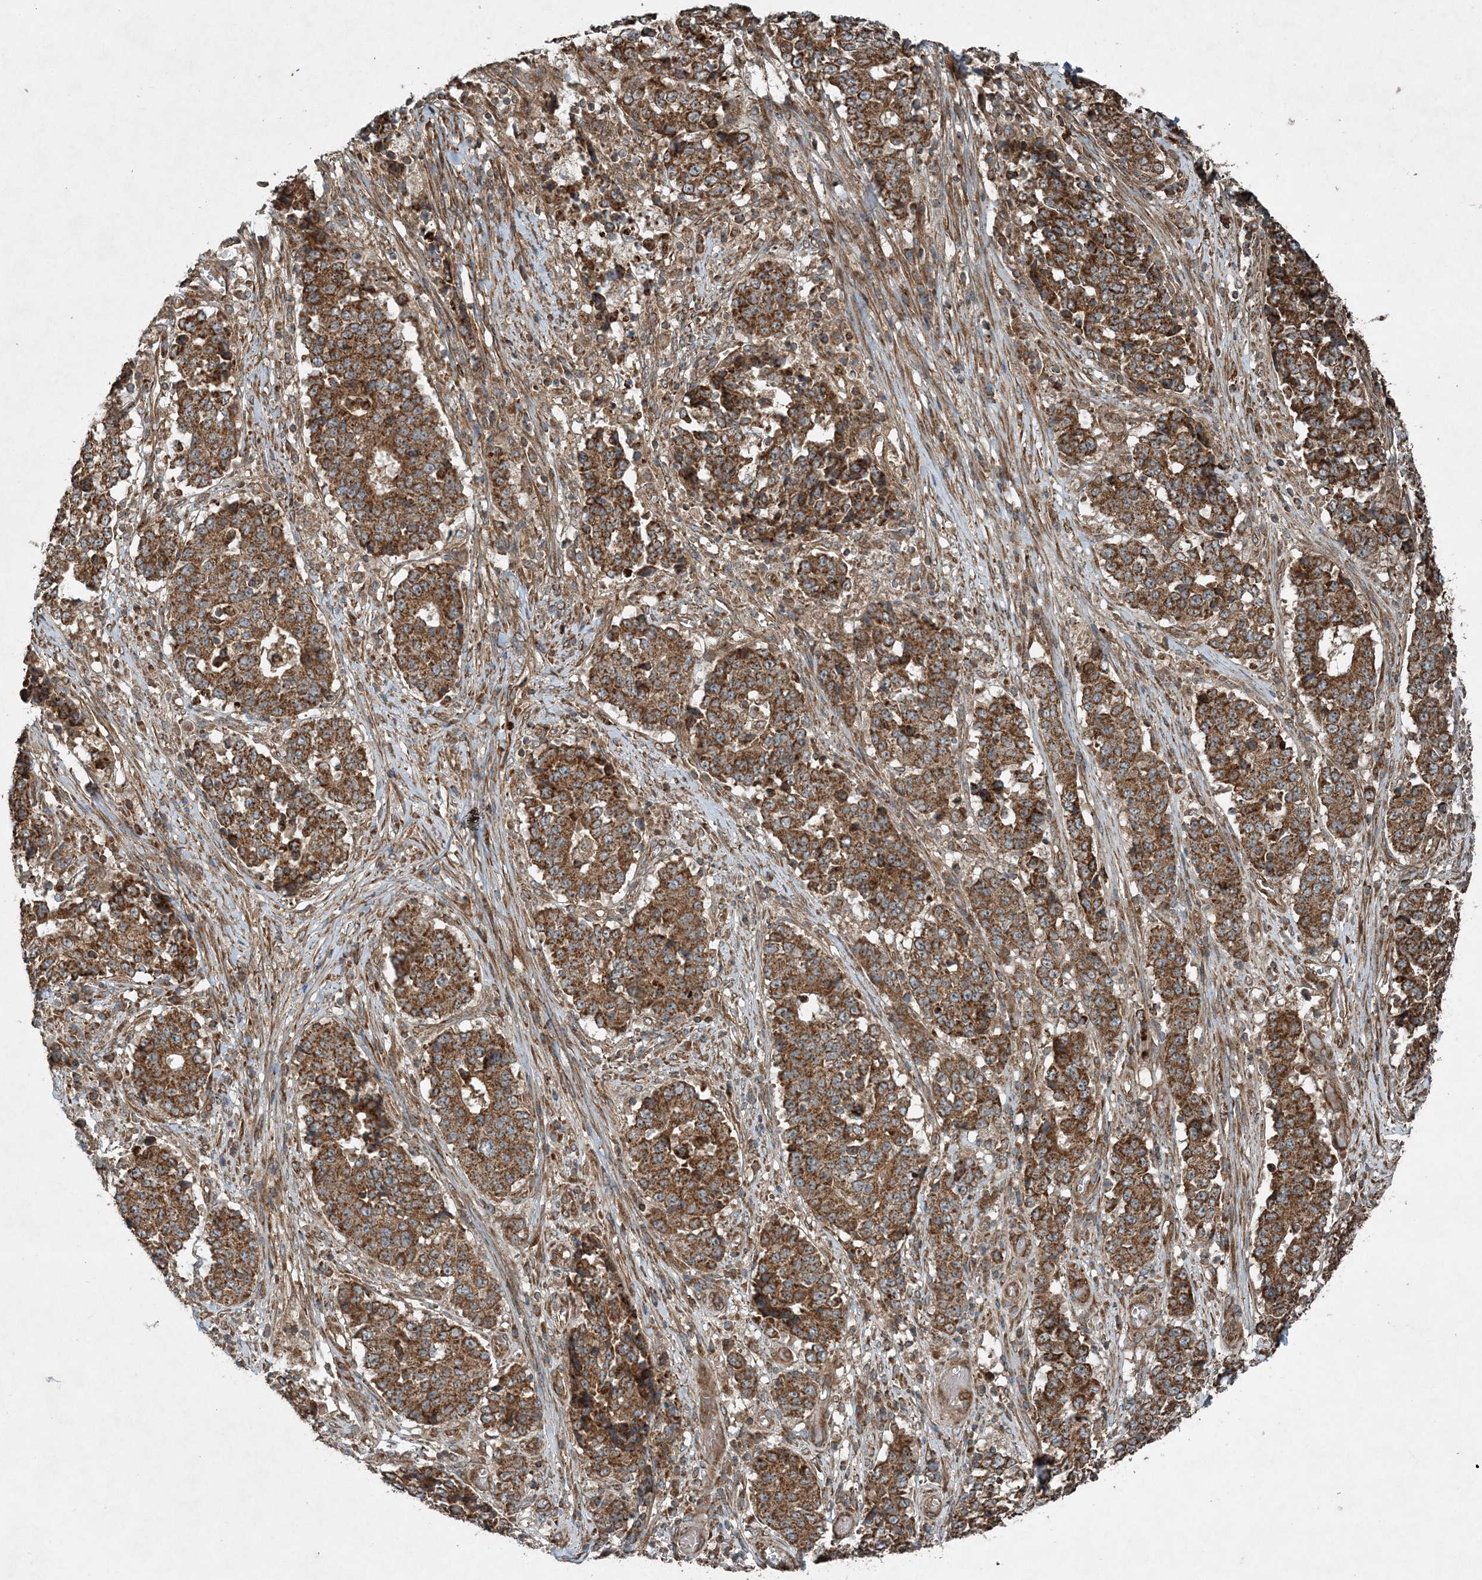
{"staining": {"intensity": "strong", "quantity": ">75%", "location": "cytoplasmic/membranous"}, "tissue": "stomach cancer", "cell_type": "Tumor cells", "image_type": "cancer", "snomed": [{"axis": "morphology", "description": "Adenocarcinoma, NOS"}, {"axis": "topography", "description": "Stomach"}], "caption": "Protein expression analysis of stomach cancer exhibits strong cytoplasmic/membranous expression in about >75% of tumor cells.", "gene": "COPS7B", "patient": {"sex": "male", "age": 59}}